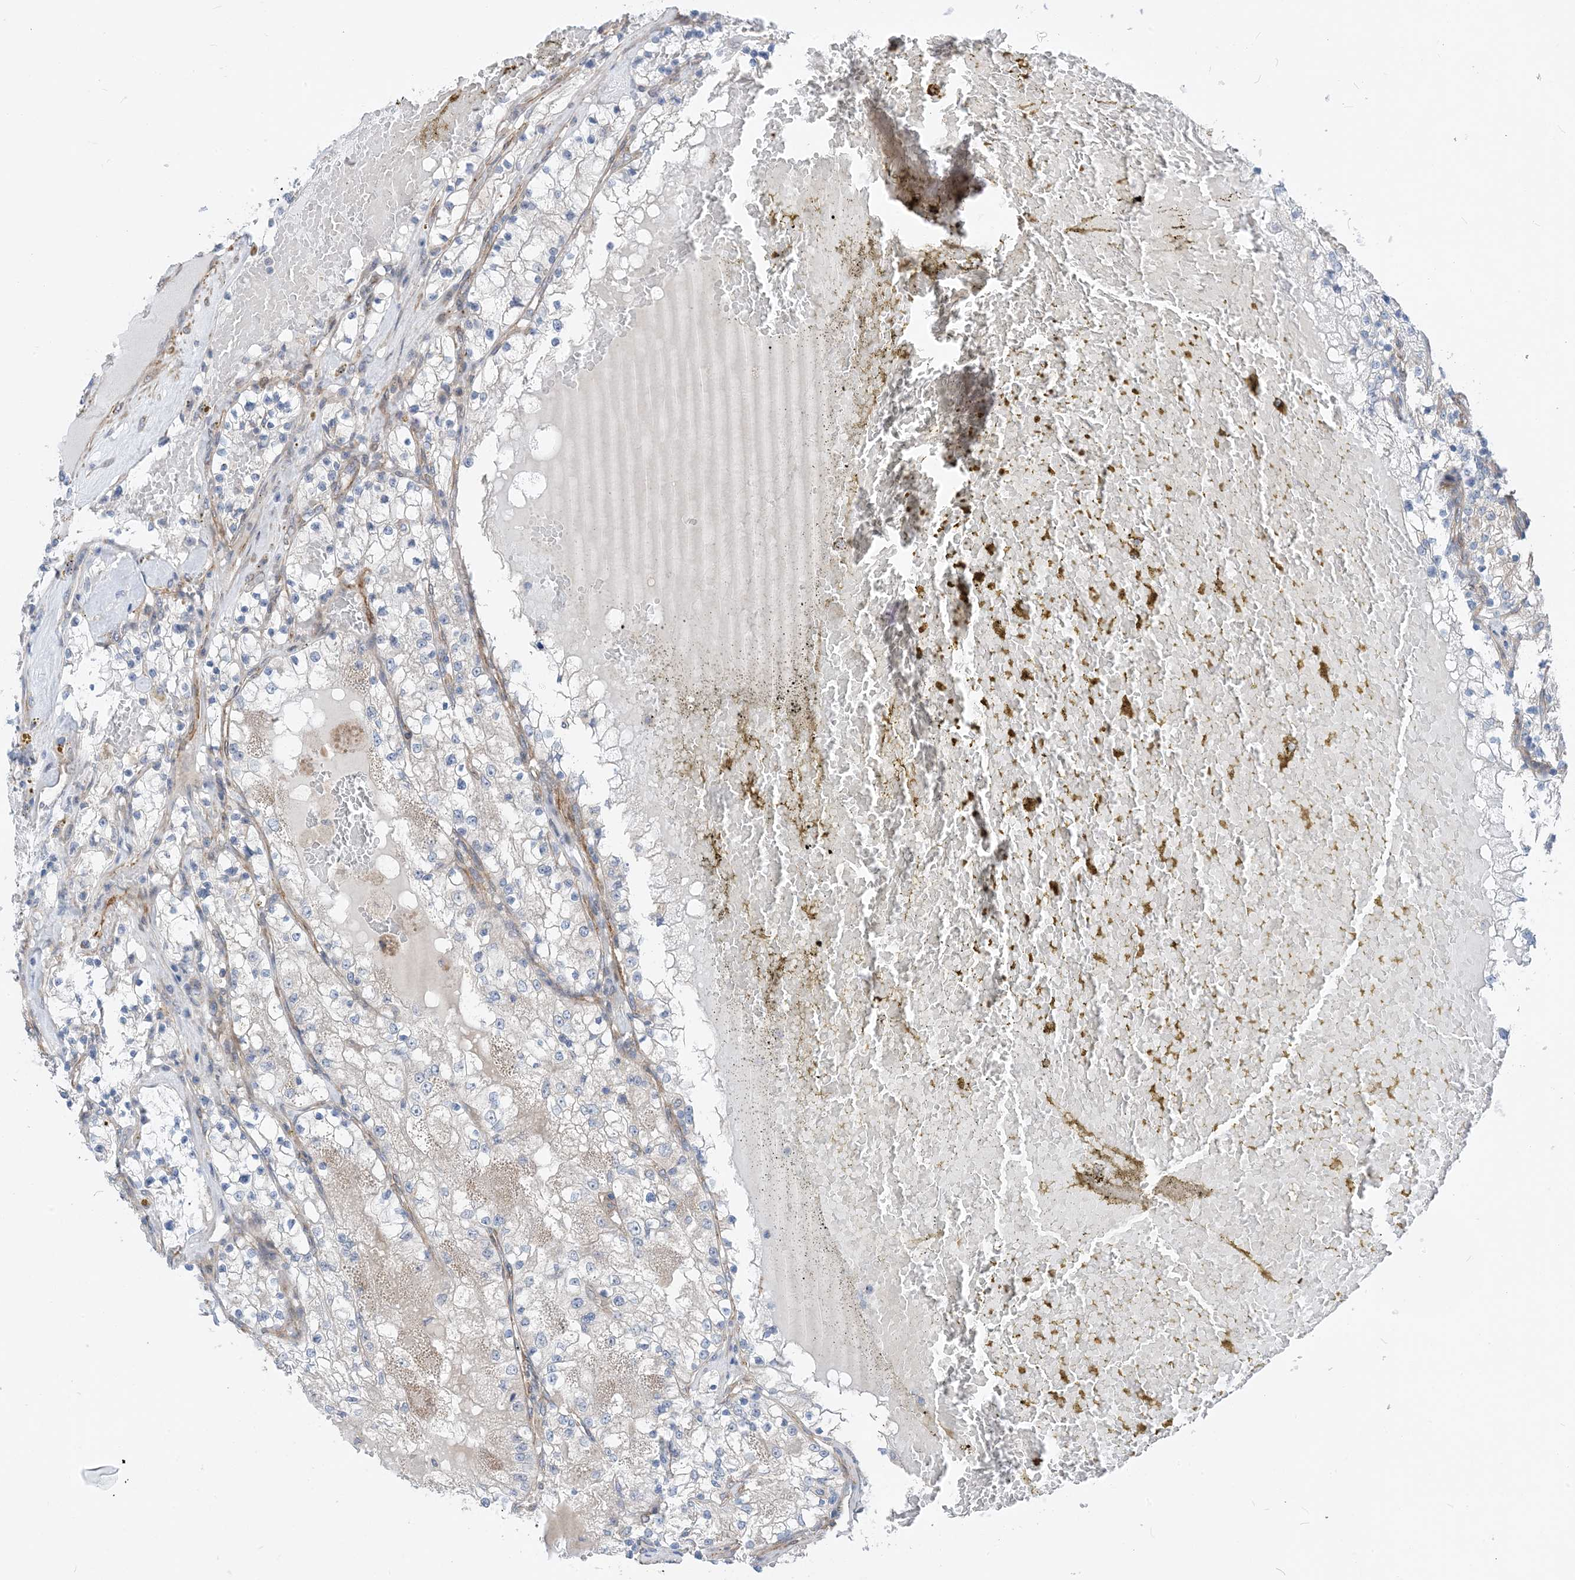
{"staining": {"intensity": "negative", "quantity": "none", "location": "none"}, "tissue": "renal cancer", "cell_type": "Tumor cells", "image_type": "cancer", "snomed": [{"axis": "morphology", "description": "Normal tissue, NOS"}, {"axis": "morphology", "description": "Adenocarcinoma, NOS"}, {"axis": "topography", "description": "Kidney"}], "caption": "A high-resolution histopathology image shows immunohistochemistry (IHC) staining of renal adenocarcinoma, which displays no significant expression in tumor cells.", "gene": "PLEKHA3", "patient": {"sex": "male", "age": 68}}